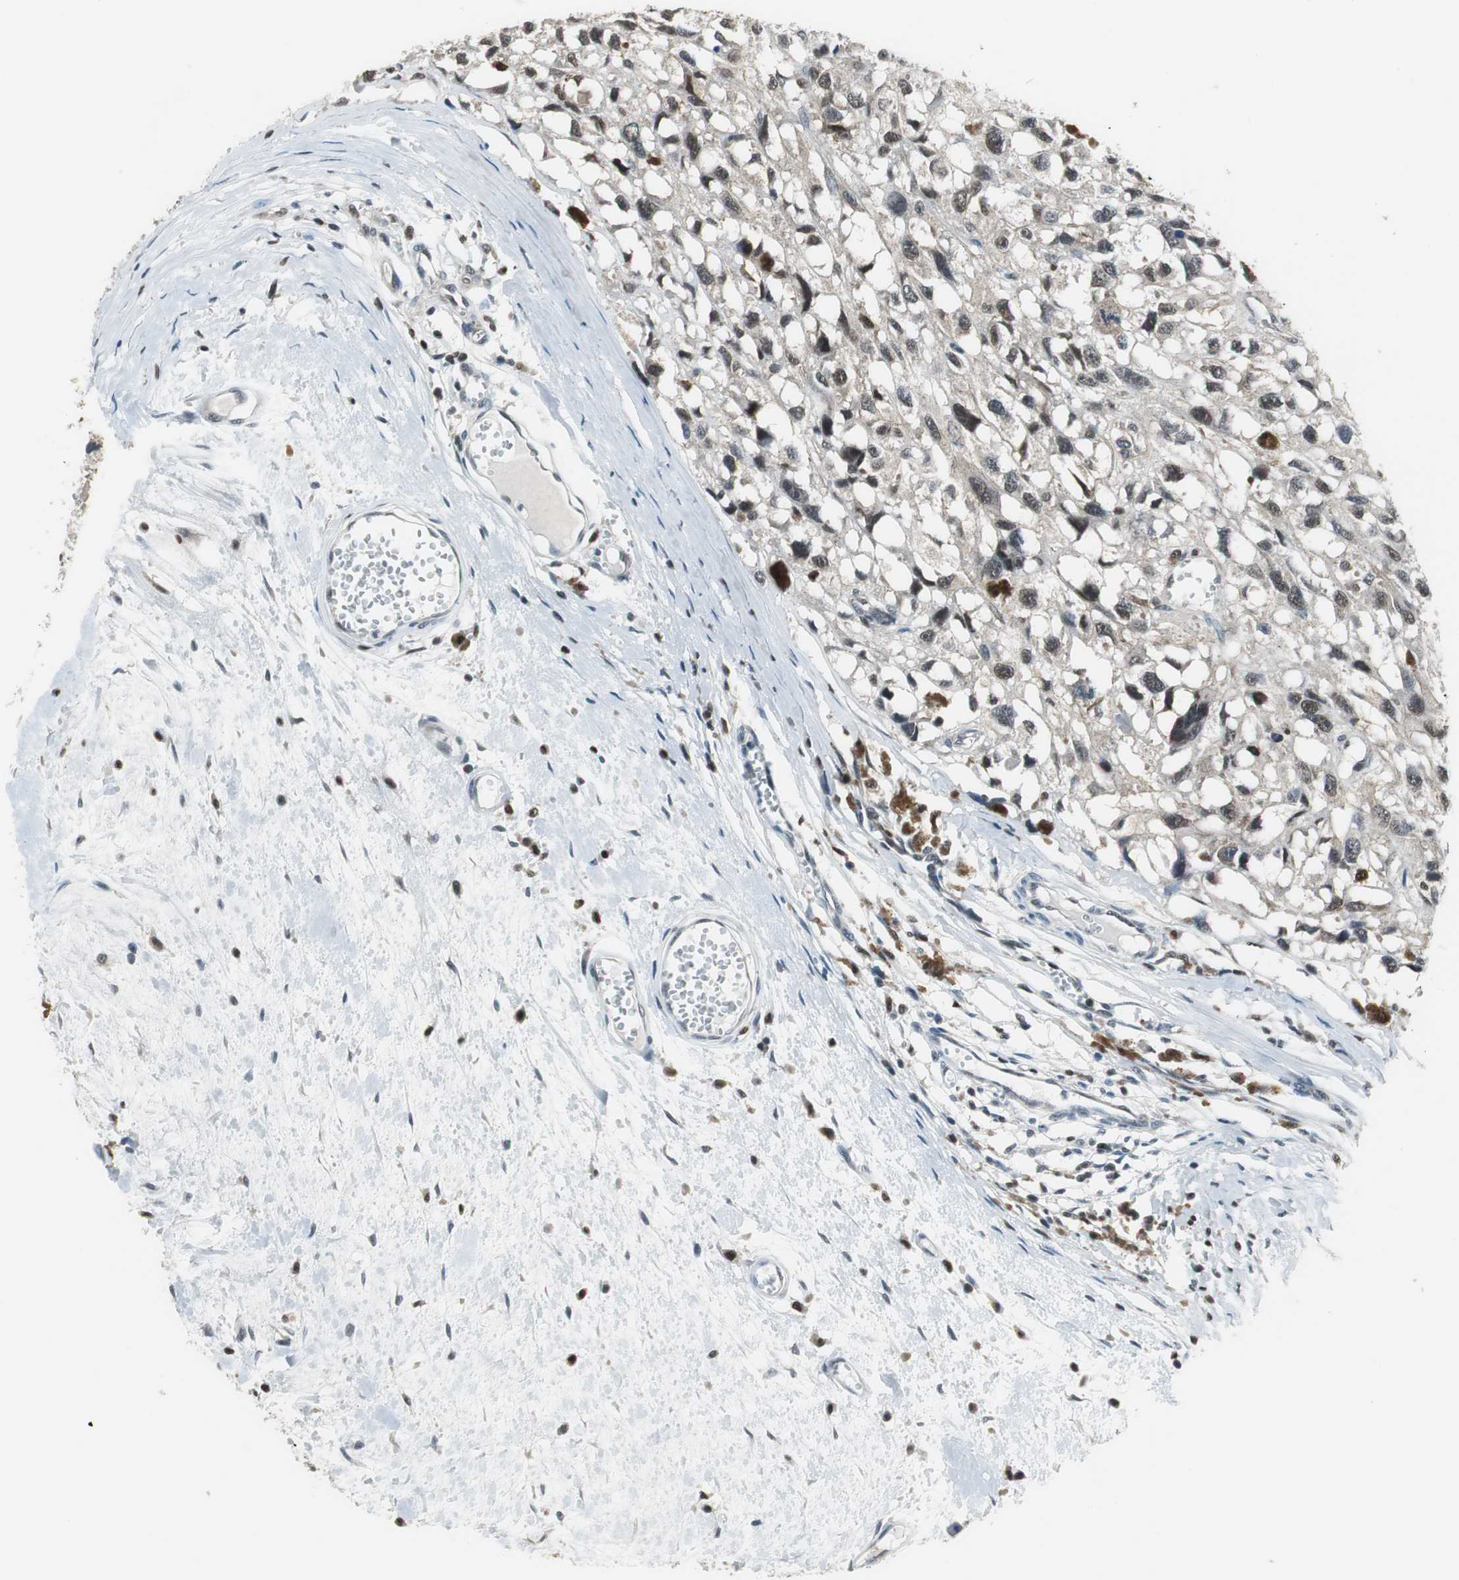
{"staining": {"intensity": "moderate", "quantity": "25%-75%", "location": "cytoplasmic/membranous,nuclear"}, "tissue": "melanoma", "cell_type": "Tumor cells", "image_type": "cancer", "snomed": [{"axis": "morphology", "description": "Malignant melanoma, Metastatic site"}, {"axis": "topography", "description": "Lymph node"}], "caption": "Tumor cells reveal medium levels of moderate cytoplasmic/membranous and nuclear expression in approximately 25%-75% of cells in malignant melanoma (metastatic site).", "gene": "MAFB", "patient": {"sex": "male", "age": 59}}